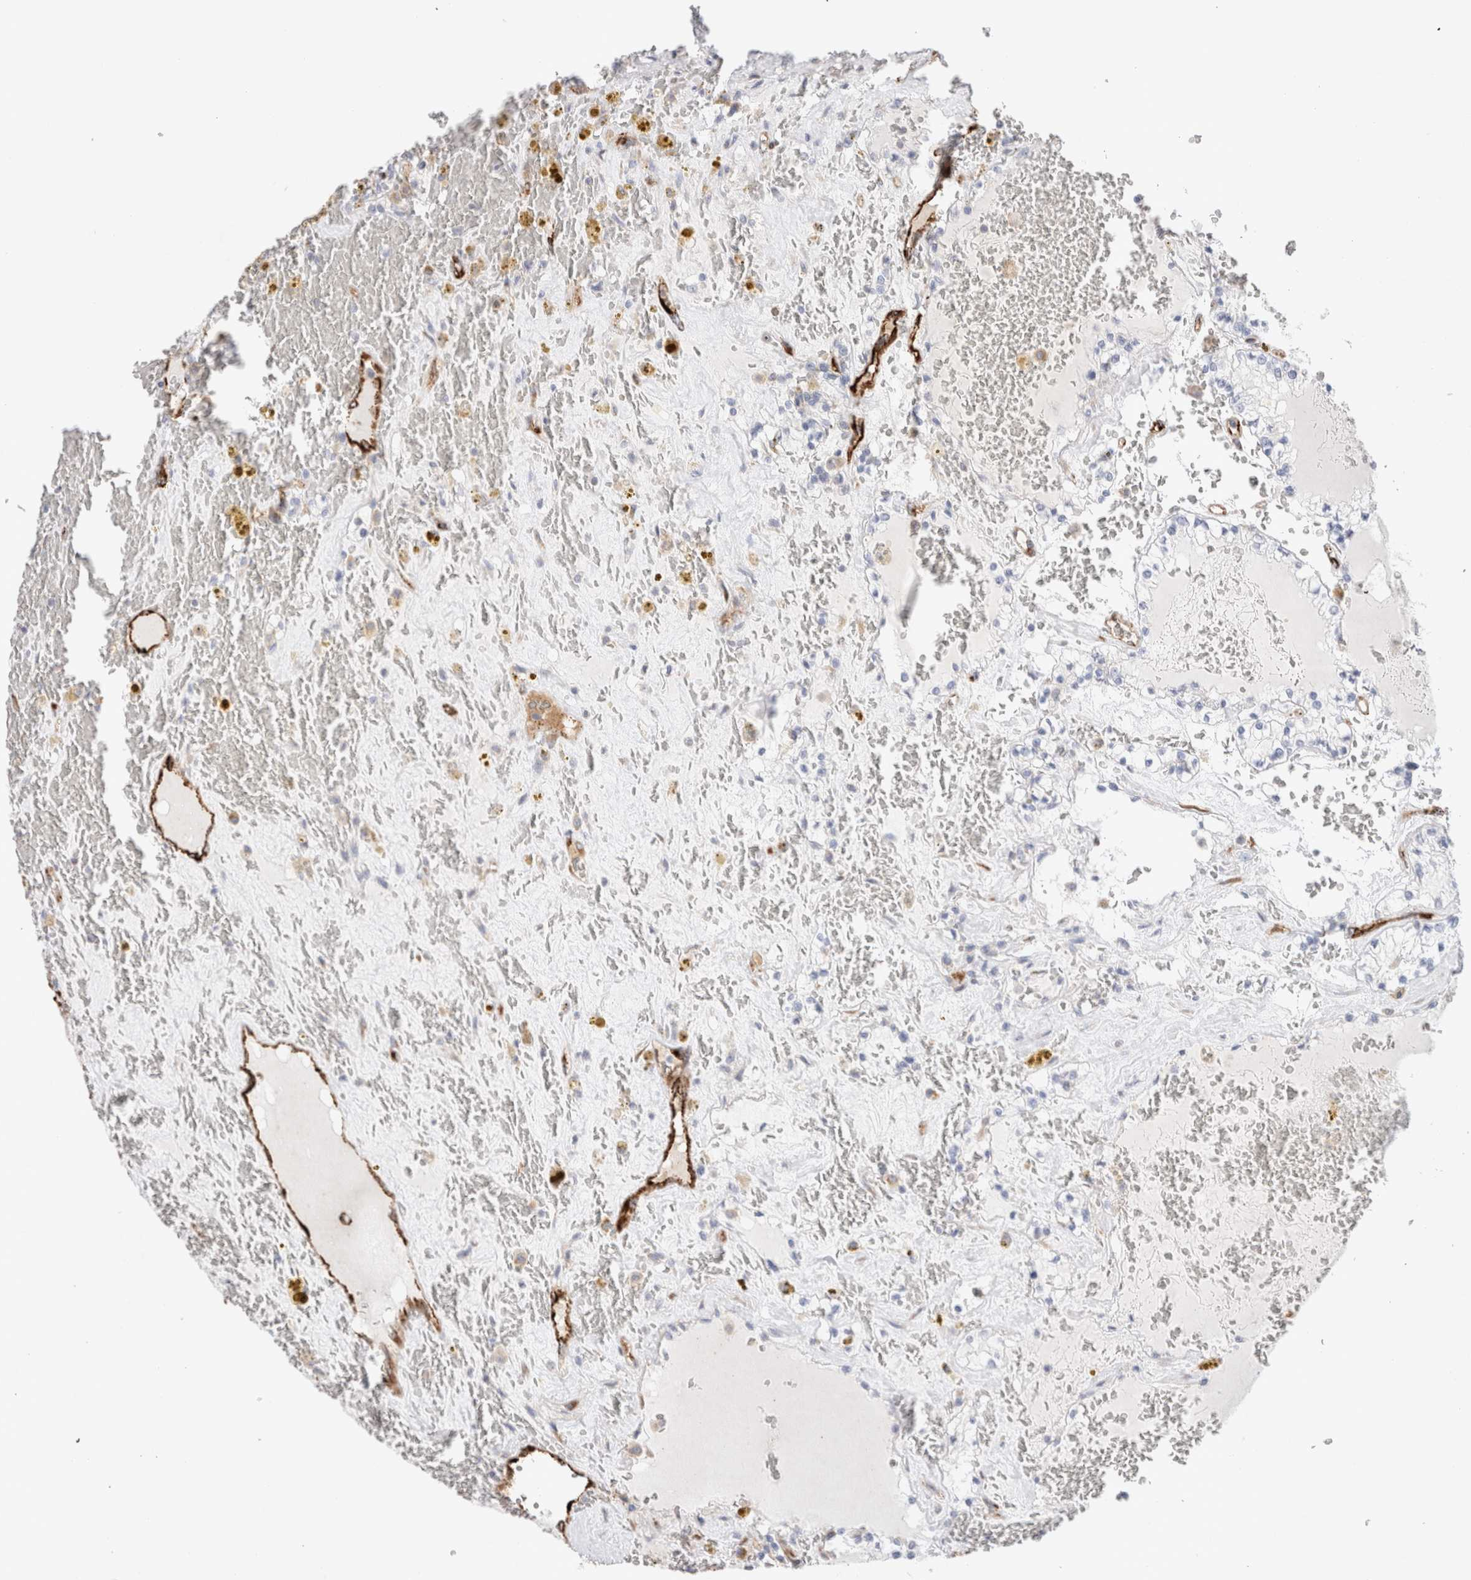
{"staining": {"intensity": "negative", "quantity": "none", "location": "none"}, "tissue": "renal cancer", "cell_type": "Tumor cells", "image_type": "cancer", "snomed": [{"axis": "morphology", "description": "Adenocarcinoma, NOS"}, {"axis": "topography", "description": "Kidney"}], "caption": "Adenocarcinoma (renal) stained for a protein using immunohistochemistry shows no expression tumor cells.", "gene": "CNPY4", "patient": {"sex": "female", "age": 56}}